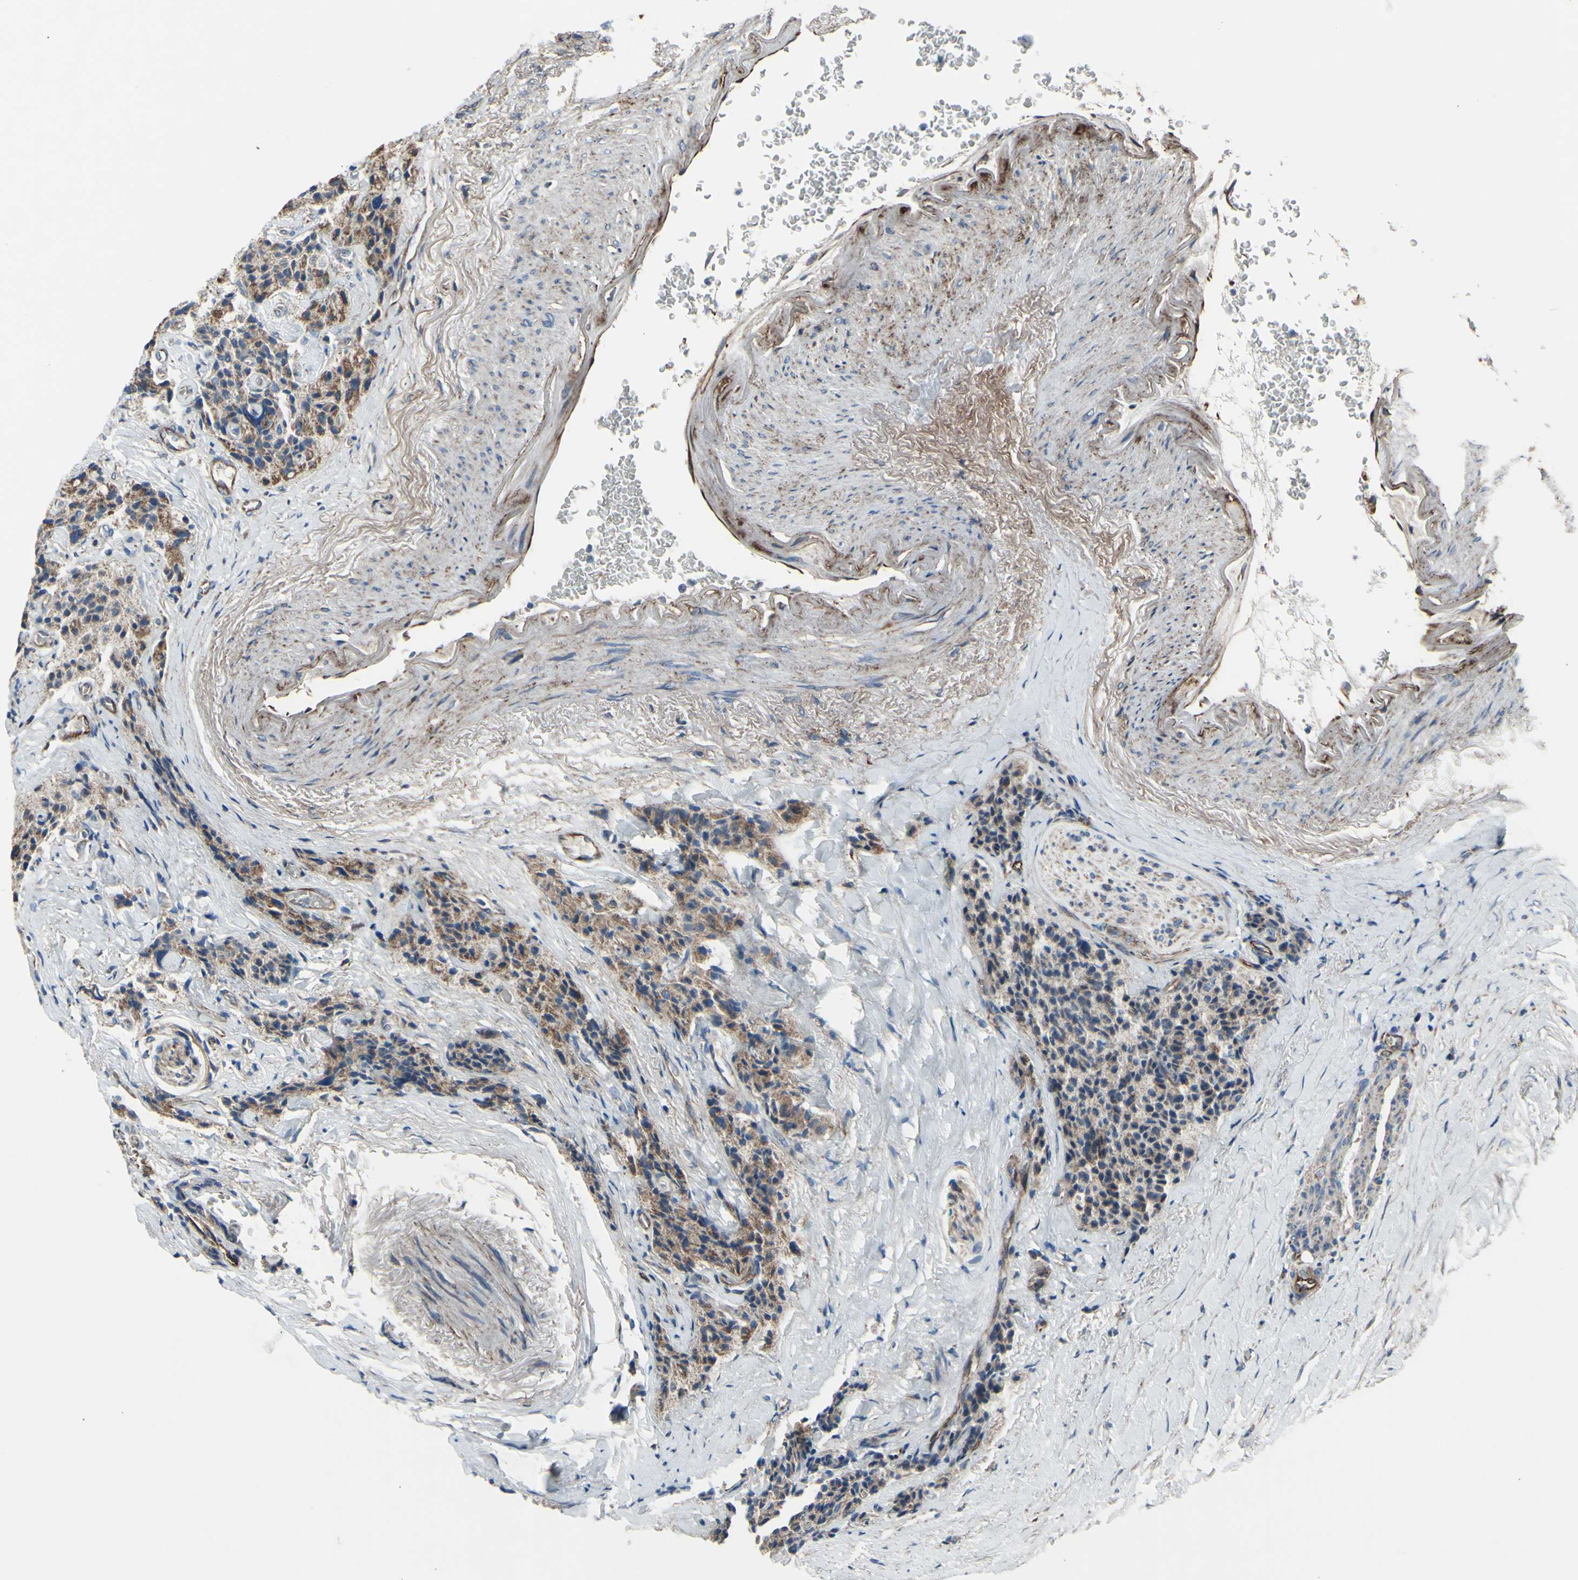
{"staining": {"intensity": "weak", "quantity": ">75%", "location": "cytoplasmic/membranous"}, "tissue": "carcinoid", "cell_type": "Tumor cells", "image_type": "cancer", "snomed": [{"axis": "morphology", "description": "Carcinoid, malignant, NOS"}, {"axis": "topography", "description": "Colon"}], "caption": "Weak cytoplasmic/membranous expression for a protein is seen in about >75% of tumor cells of carcinoid (malignant) using IHC.", "gene": "EMC7", "patient": {"sex": "female", "age": 61}}